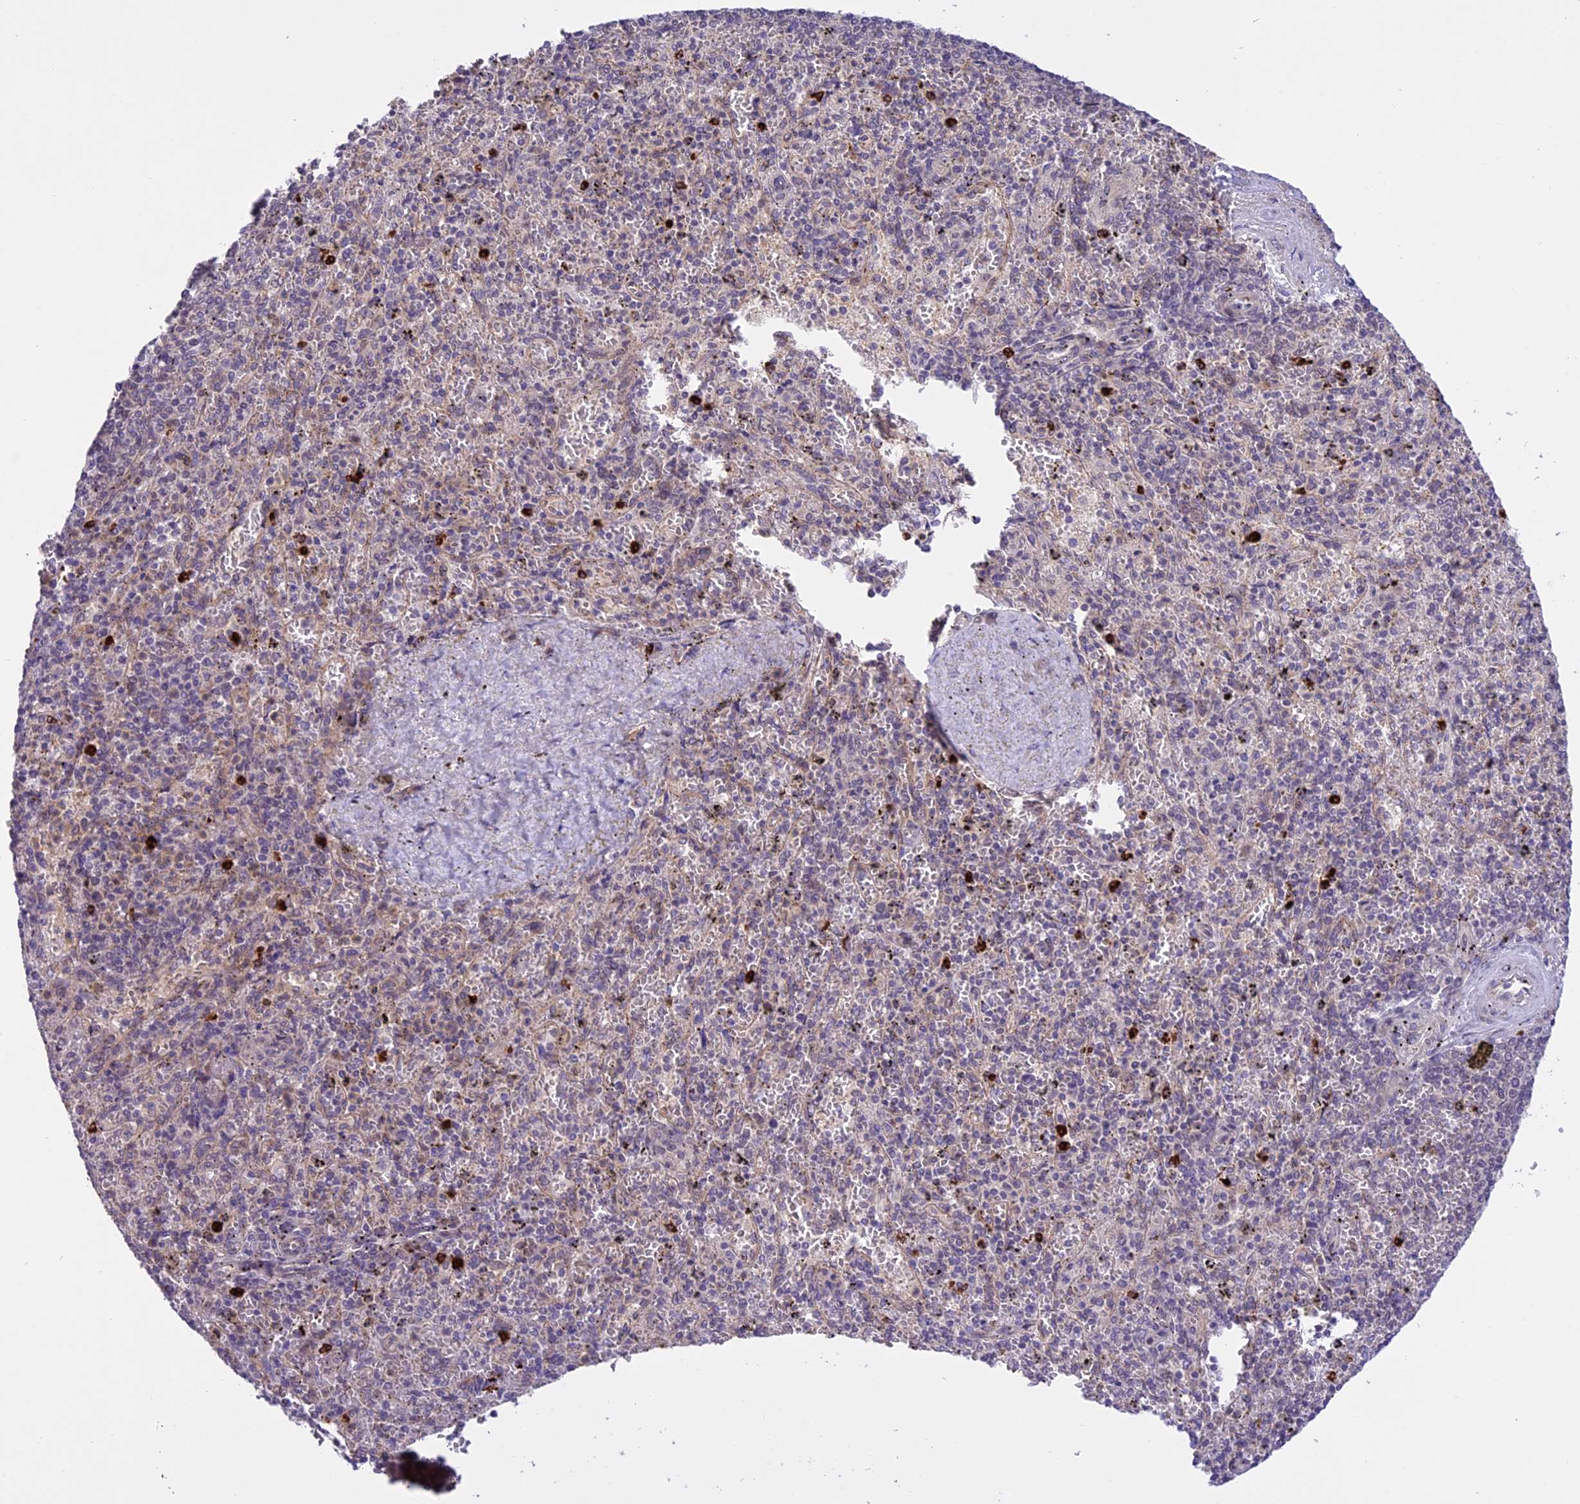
{"staining": {"intensity": "negative", "quantity": "none", "location": "none"}, "tissue": "spleen", "cell_type": "Cells in red pulp", "image_type": "normal", "snomed": [{"axis": "morphology", "description": "Normal tissue, NOS"}, {"axis": "topography", "description": "Spleen"}], "caption": "Human spleen stained for a protein using immunohistochemistry displays no staining in cells in red pulp.", "gene": "SPRED1", "patient": {"sex": "male", "age": 82}}